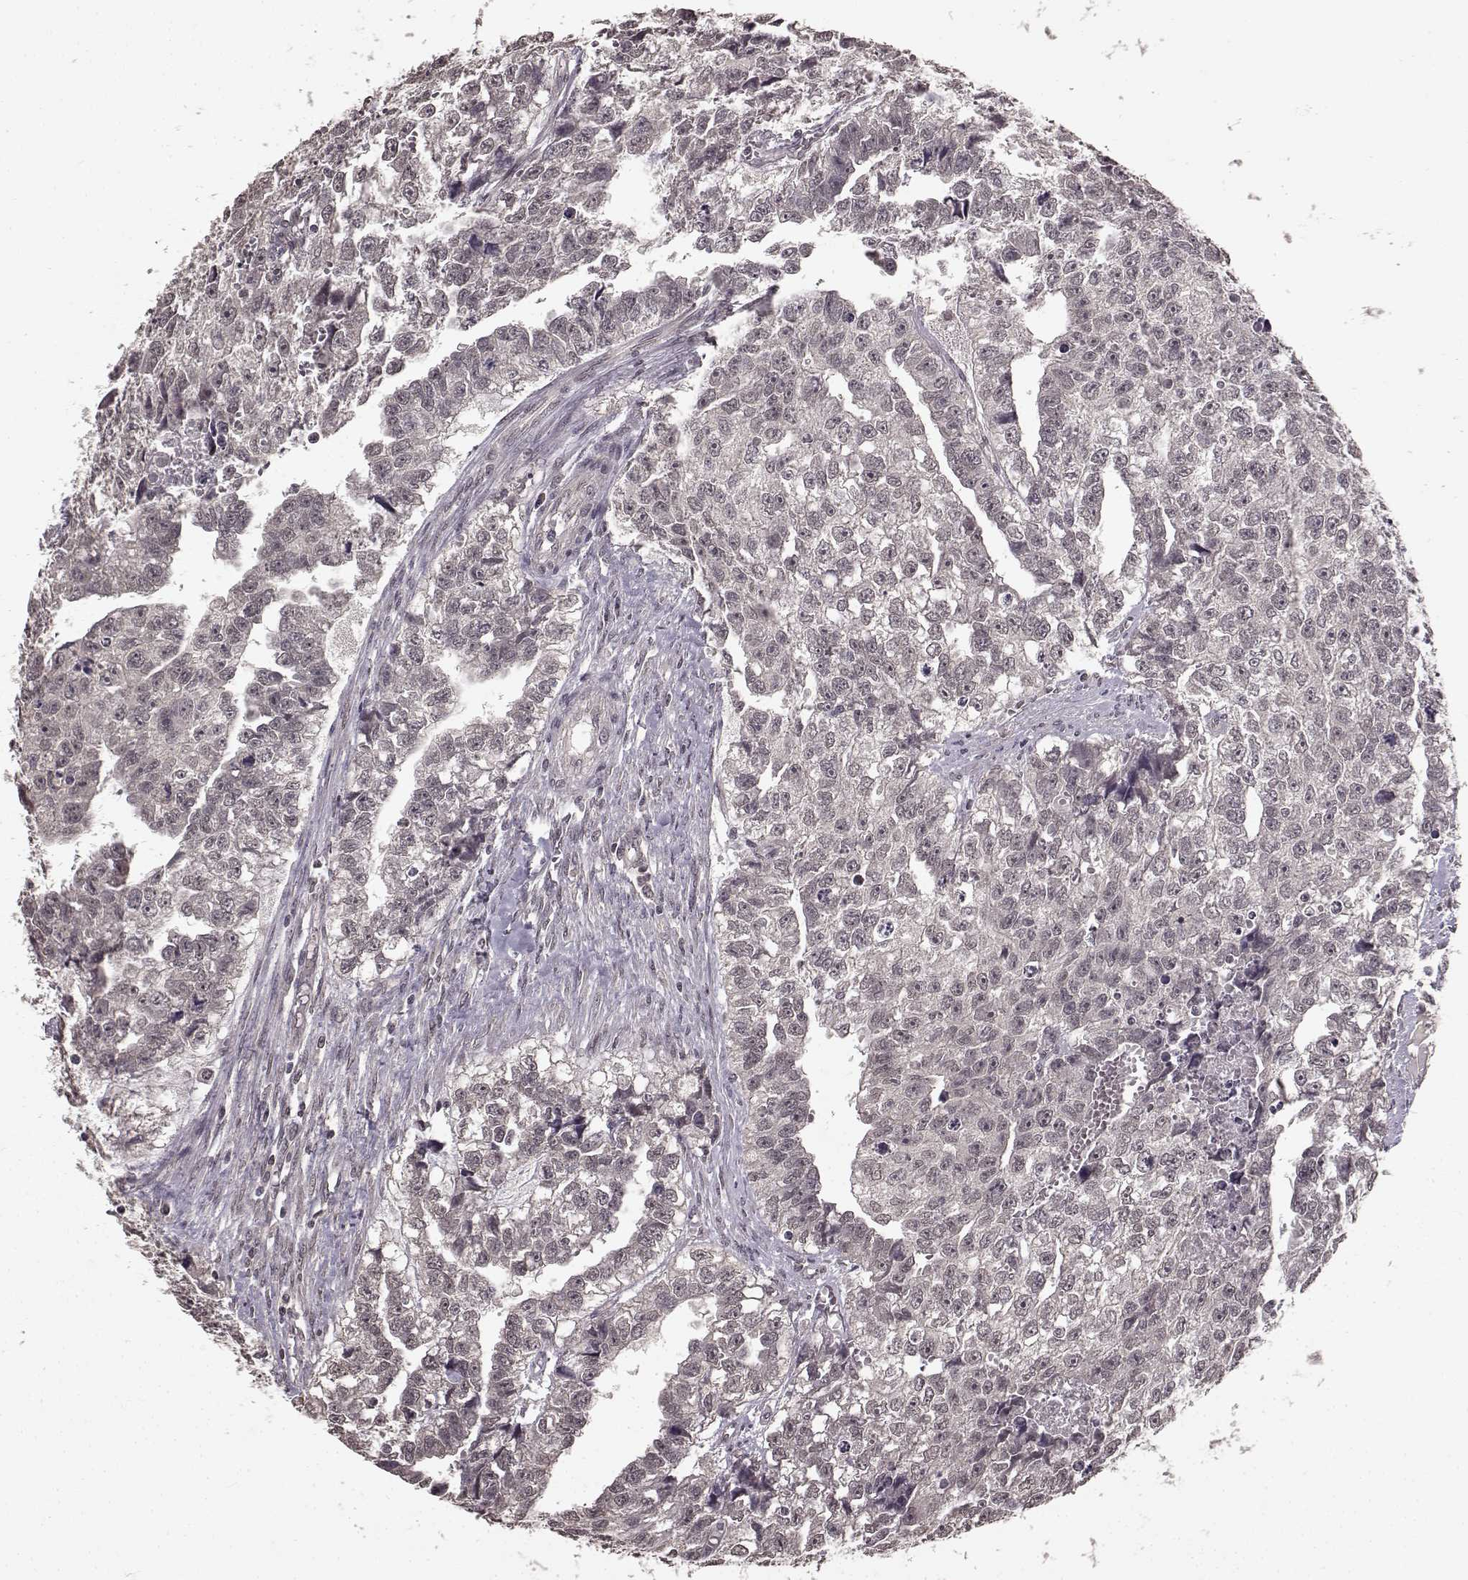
{"staining": {"intensity": "negative", "quantity": "none", "location": "none"}, "tissue": "testis cancer", "cell_type": "Tumor cells", "image_type": "cancer", "snomed": [{"axis": "morphology", "description": "Carcinoma, Embryonal, NOS"}, {"axis": "morphology", "description": "Teratoma, malignant, NOS"}, {"axis": "topography", "description": "Testis"}], "caption": "Protein analysis of testis cancer (embryonal carcinoma) shows no significant staining in tumor cells. (Brightfield microscopy of DAB (3,3'-diaminobenzidine) IHC at high magnification).", "gene": "NTRK2", "patient": {"sex": "male", "age": 44}}